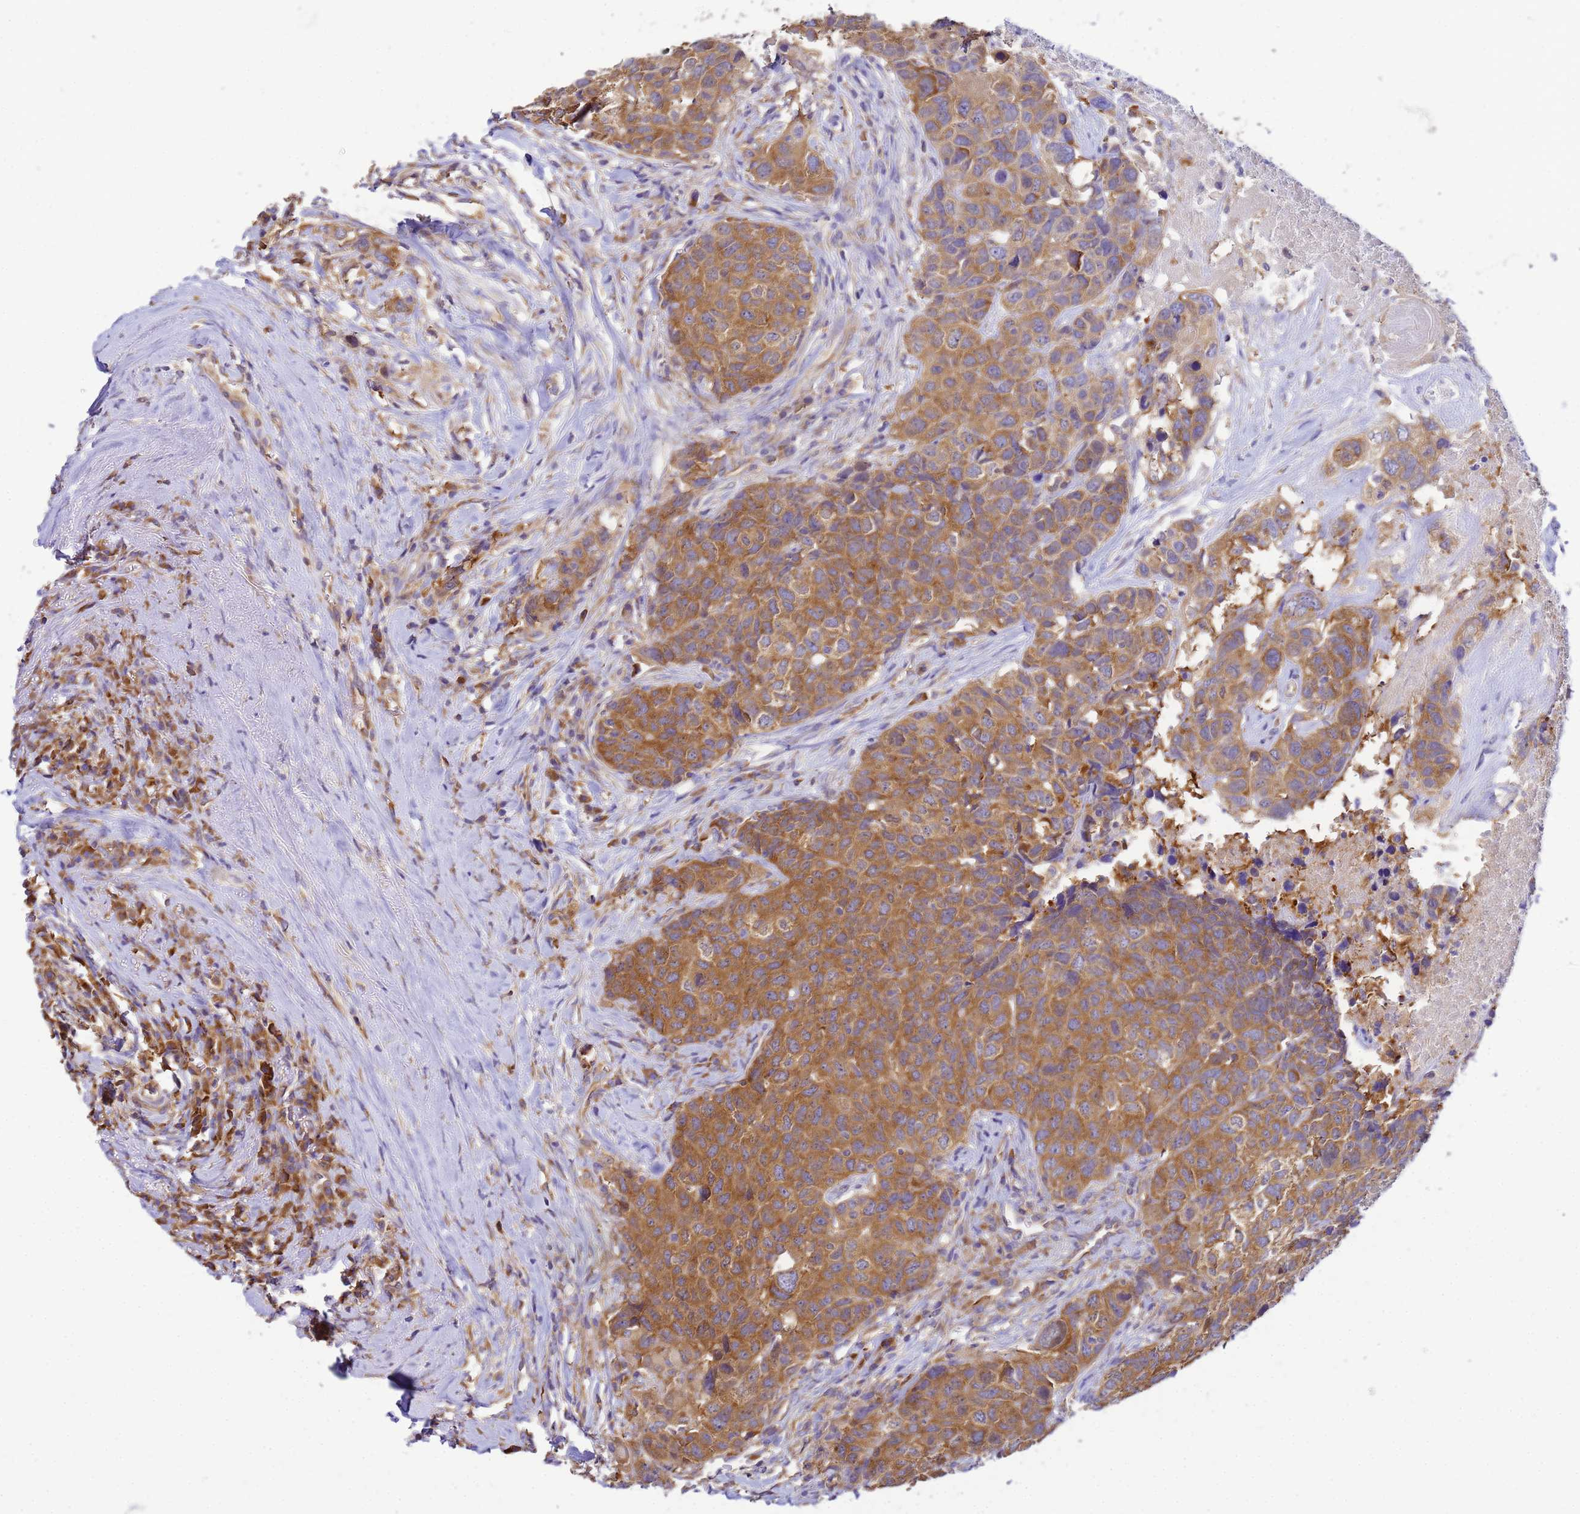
{"staining": {"intensity": "moderate", "quantity": ">75%", "location": "cytoplasmic/membranous"}, "tissue": "head and neck cancer", "cell_type": "Tumor cells", "image_type": "cancer", "snomed": [{"axis": "morphology", "description": "Squamous cell carcinoma, NOS"}, {"axis": "topography", "description": "Head-Neck"}], "caption": "Protein staining of head and neck cancer (squamous cell carcinoma) tissue exhibits moderate cytoplasmic/membranous staining in approximately >75% of tumor cells.", "gene": "NARS1", "patient": {"sex": "male", "age": 66}}